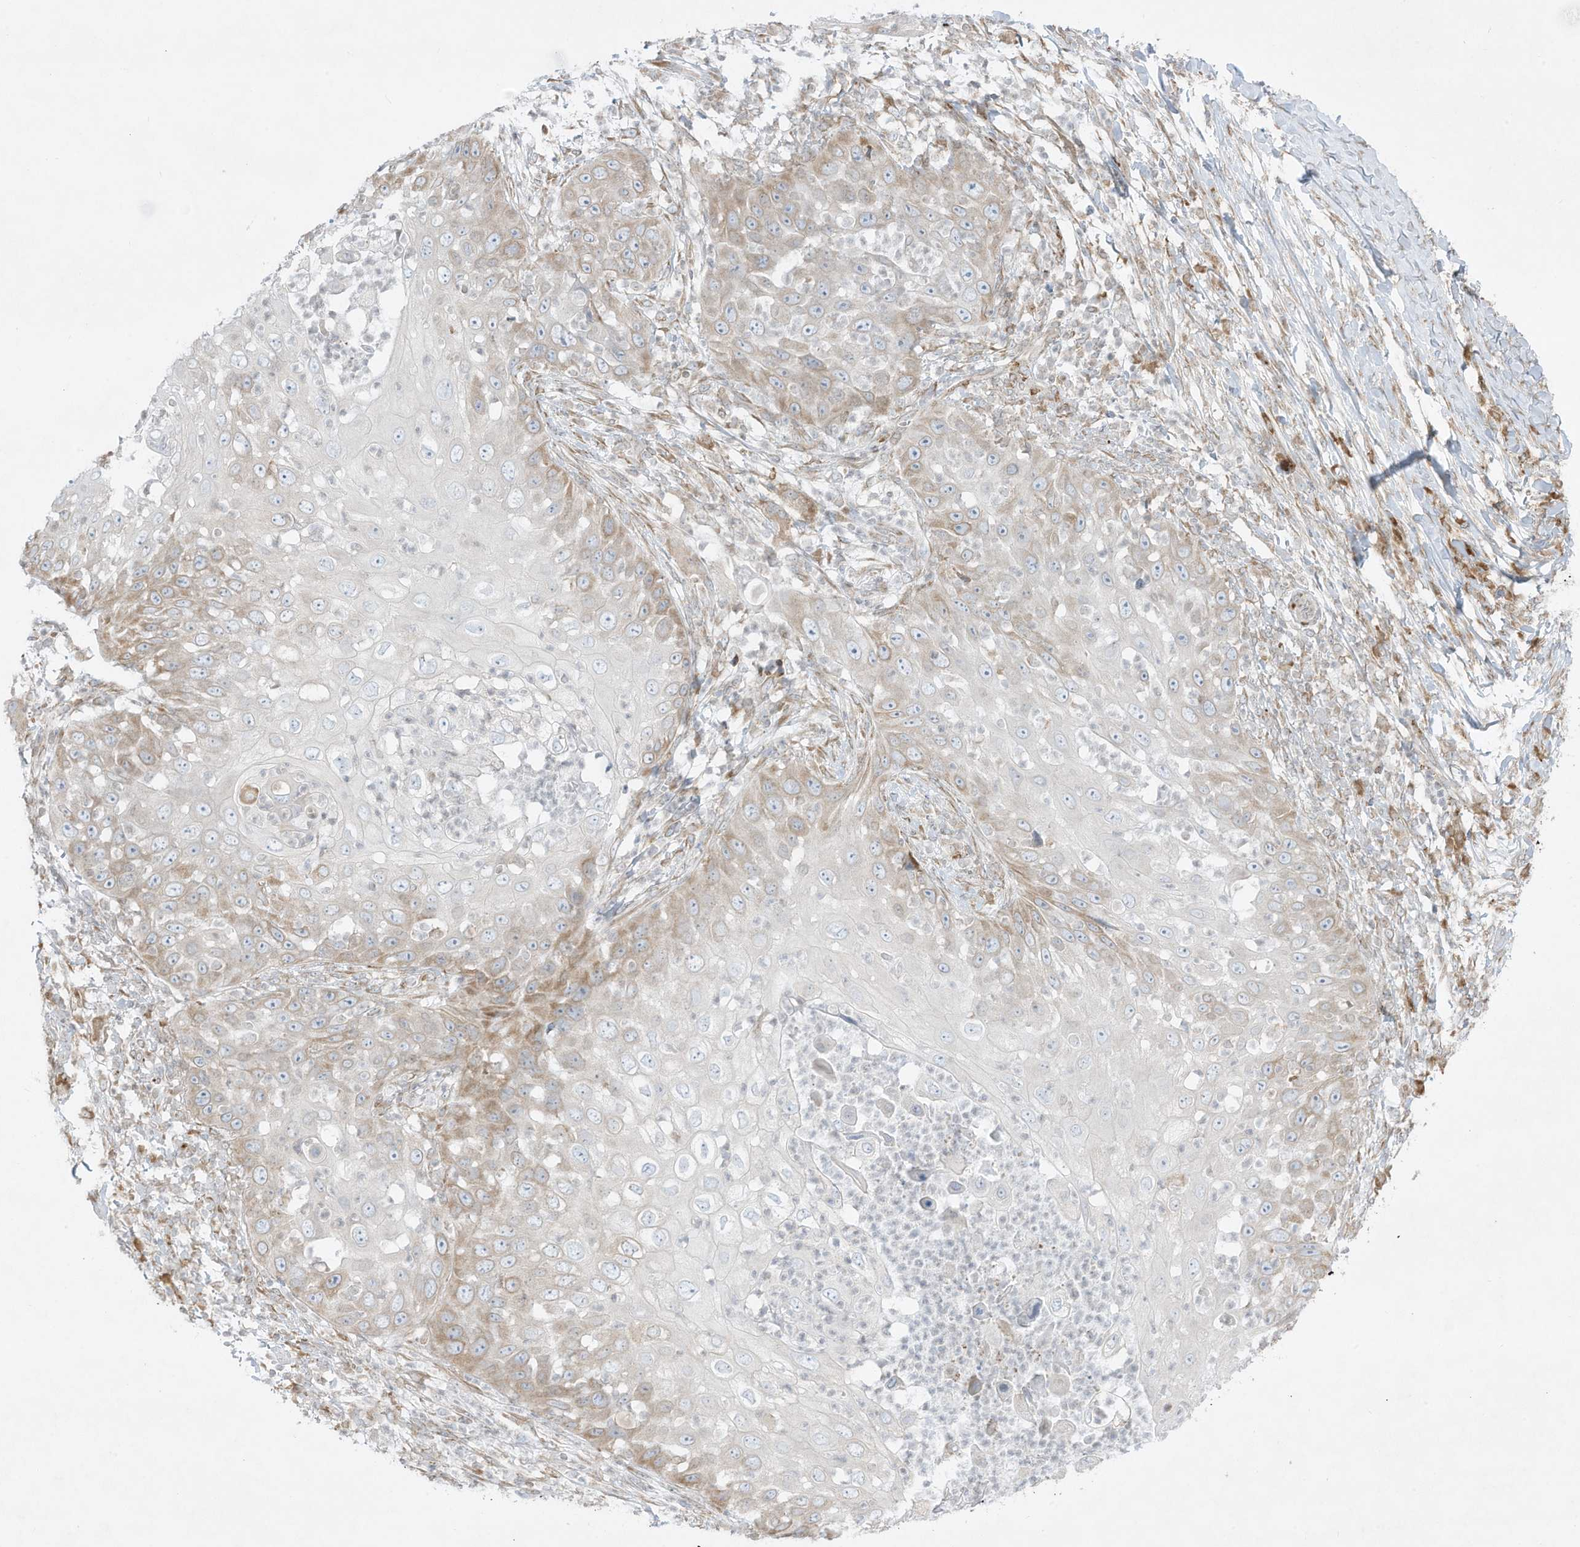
{"staining": {"intensity": "weak", "quantity": "<25%", "location": "cytoplasmic/membranous"}, "tissue": "skin cancer", "cell_type": "Tumor cells", "image_type": "cancer", "snomed": [{"axis": "morphology", "description": "Squamous cell carcinoma, NOS"}, {"axis": "topography", "description": "Skin"}], "caption": "This is an immunohistochemistry image of skin squamous cell carcinoma. There is no staining in tumor cells.", "gene": "PTK6", "patient": {"sex": "female", "age": 44}}